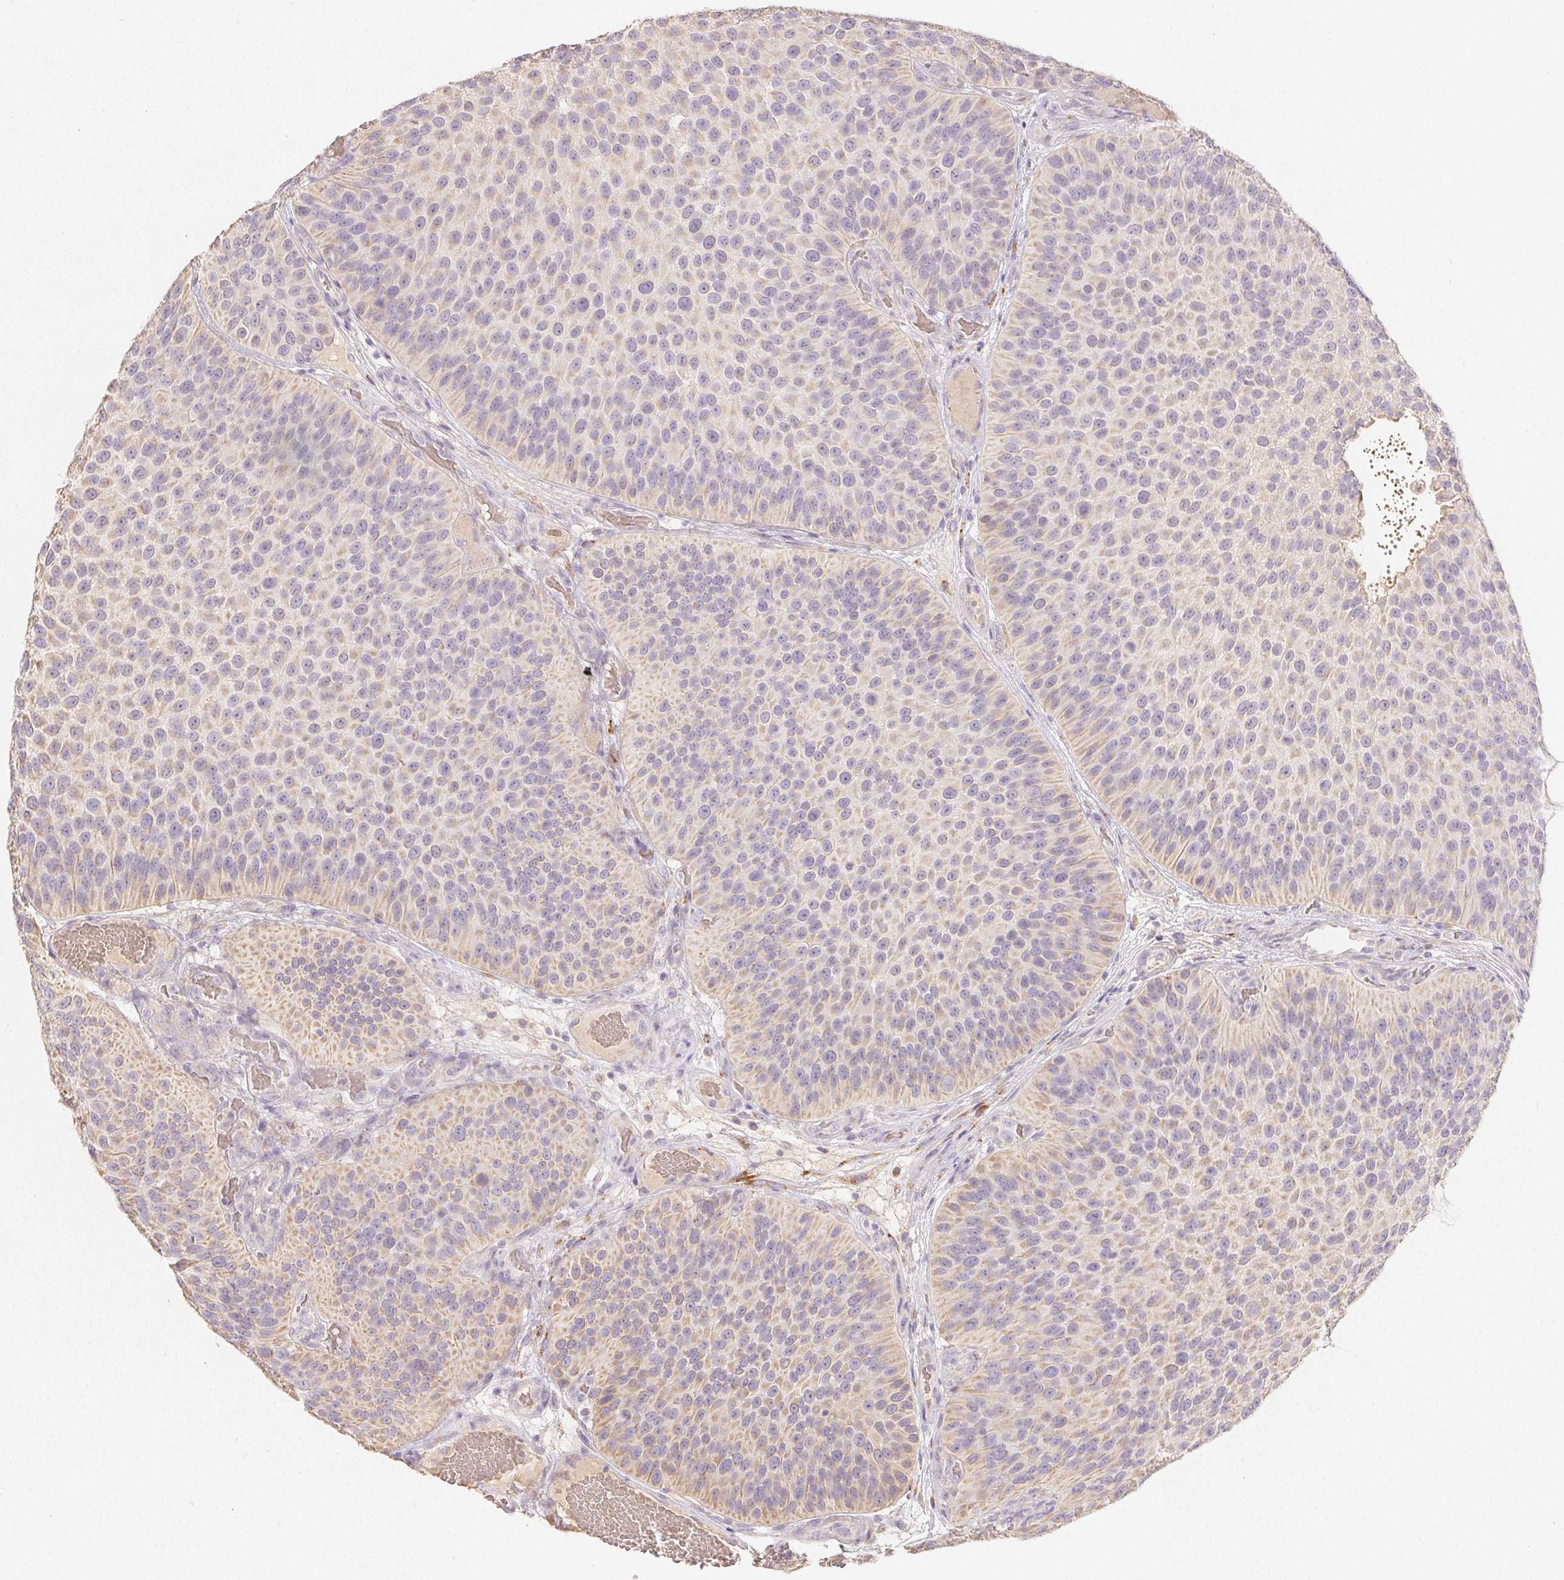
{"staining": {"intensity": "weak", "quantity": "<25%", "location": "cytoplasmic/membranous"}, "tissue": "urothelial cancer", "cell_type": "Tumor cells", "image_type": "cancer", "snomed": [{"axis": "morphology", "description": "Urothelial carcinoma, Low grade"}, {"axis": "topography", "description": "Urinary bladder"}], "caption": "This is an immunohistochemistry photomicrograph of low-grade urothelial carcinoma. There is no positivity in tumor cells.", "gene": "ACVR1B", "patient": {"sex": "male", "age": 76}}